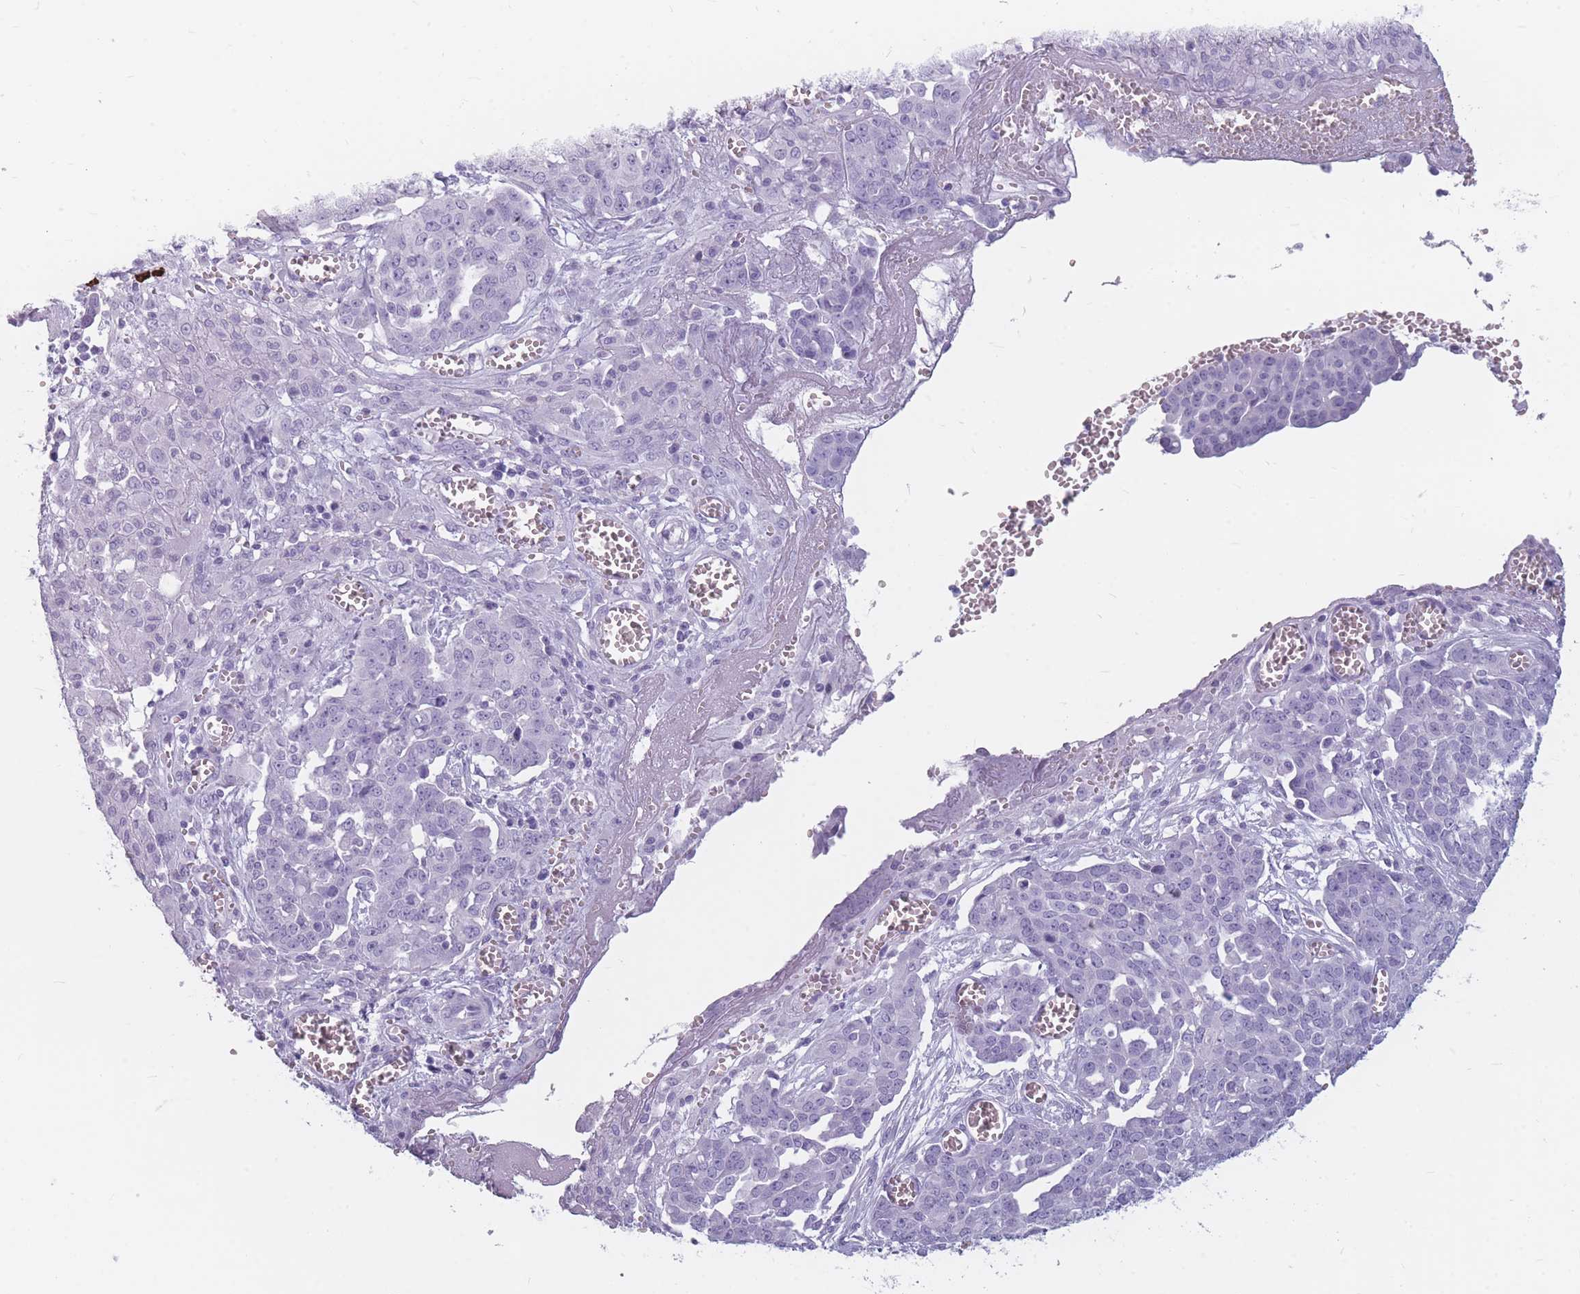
{"staining": {"intensity": "negative", "quantity": "none", "location": "none"}, "tissue": "ovarian cancer", "cell_type": "Tumor cells", "image_type": "cancer", "snomed": [{"axis": "morphology", "description": "Cystadenocarcinoma, serous, NOS"}, {"axis": "topography", "description": "Soft tissue"}, {"axis": "topography", "description": "Ovary"}], "caption": "The histopathology image exhibits no staining of tumor cells in ovarian serous cystadenocarcinoma.", "gene": "CCNO", "patient": {"sex": "female", "age": 57}}